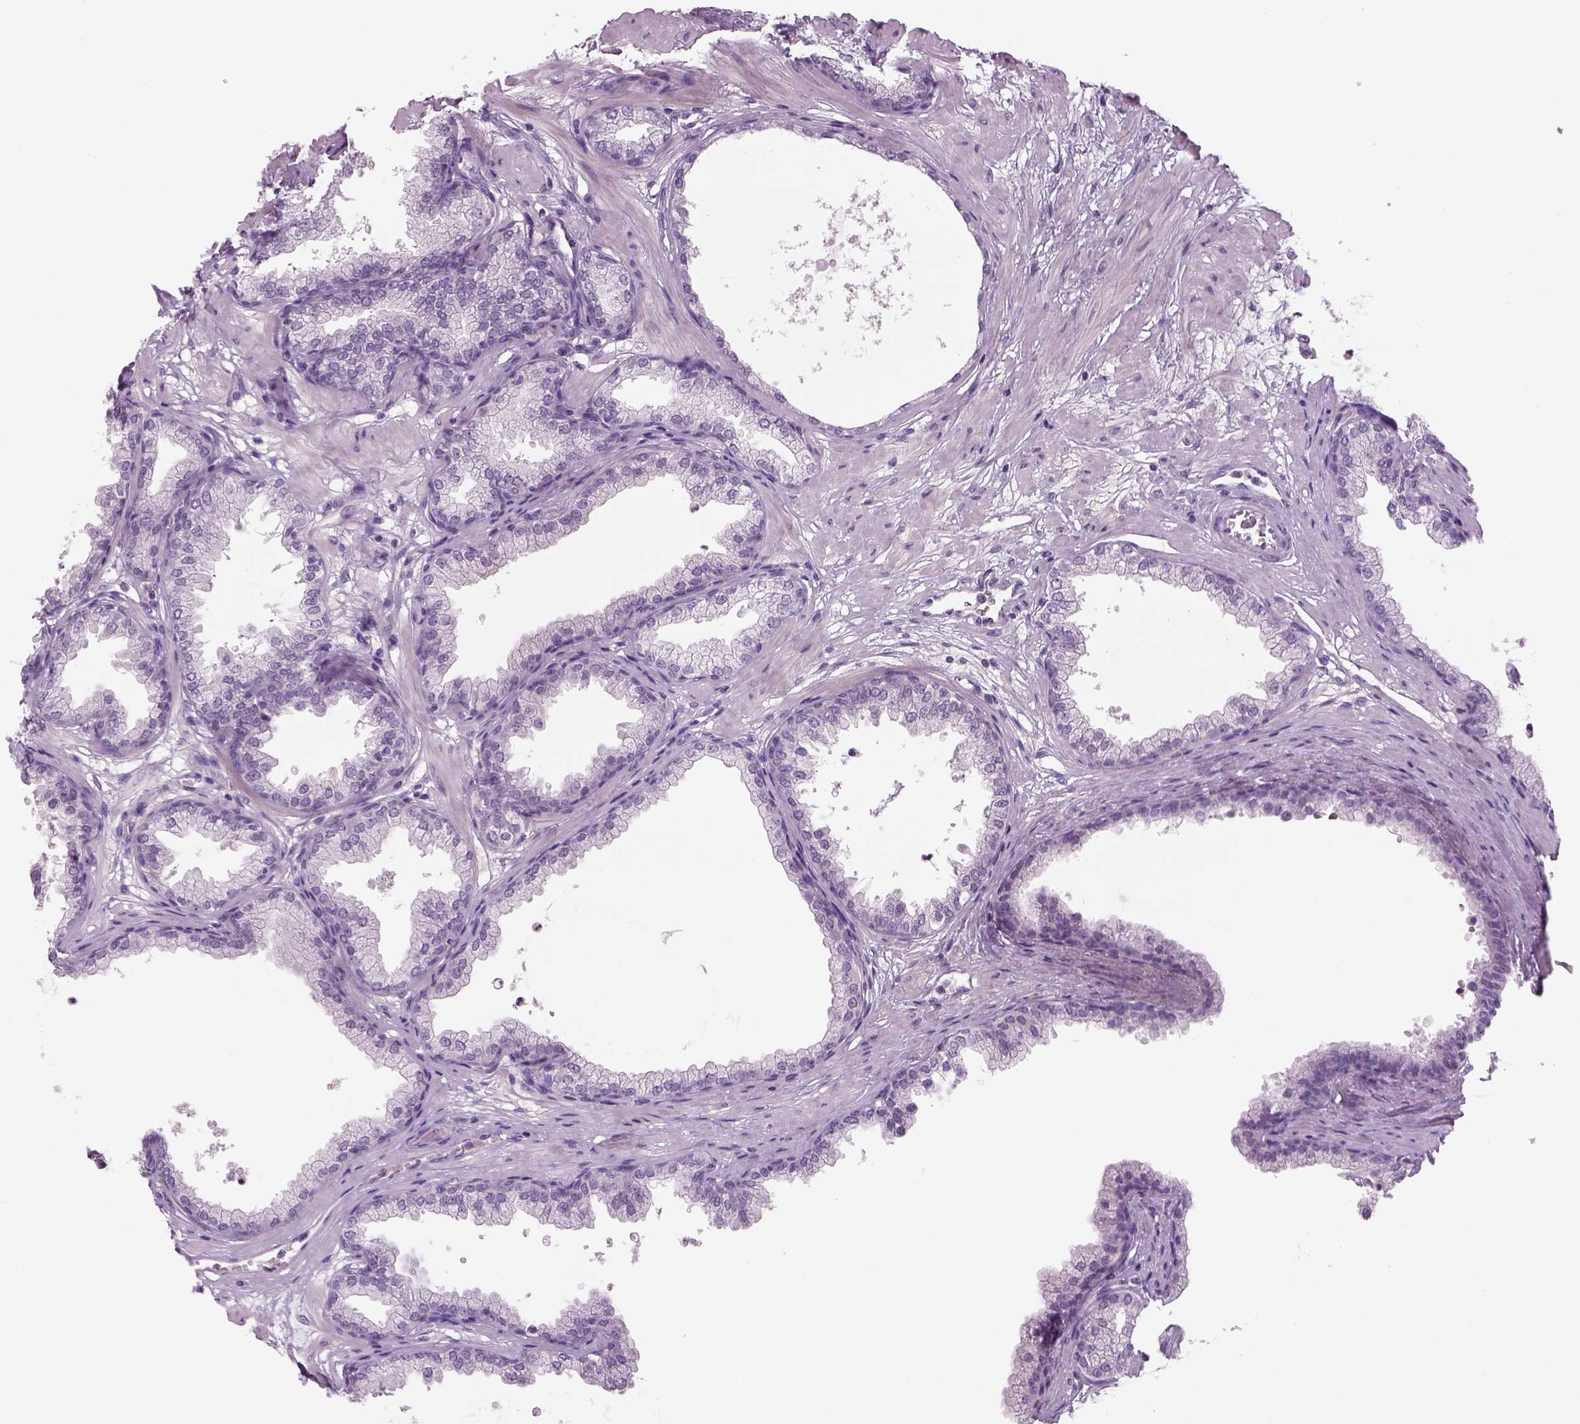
{"staining": {"intensity": "negative", "quantity": "none", "location": "none"}, "tissue": "prostate", "cell_type": "Glandular cells", "image_type": "normal", "snomed": [{"axis": "morphology", "description": "Normal tissue, NOS"}, {"axis": "topography", "description": "Prostate"}], "caption": "Immunohistochemistry (IHC) micrograph of unremarkable prostate: human prostate stained with DAB (3,3'-diaminobenzidine) exhibits no significant protein staining in glandular cells.", "gene": "MDH1B", "patient": {"sex": "male", "age": 37}}